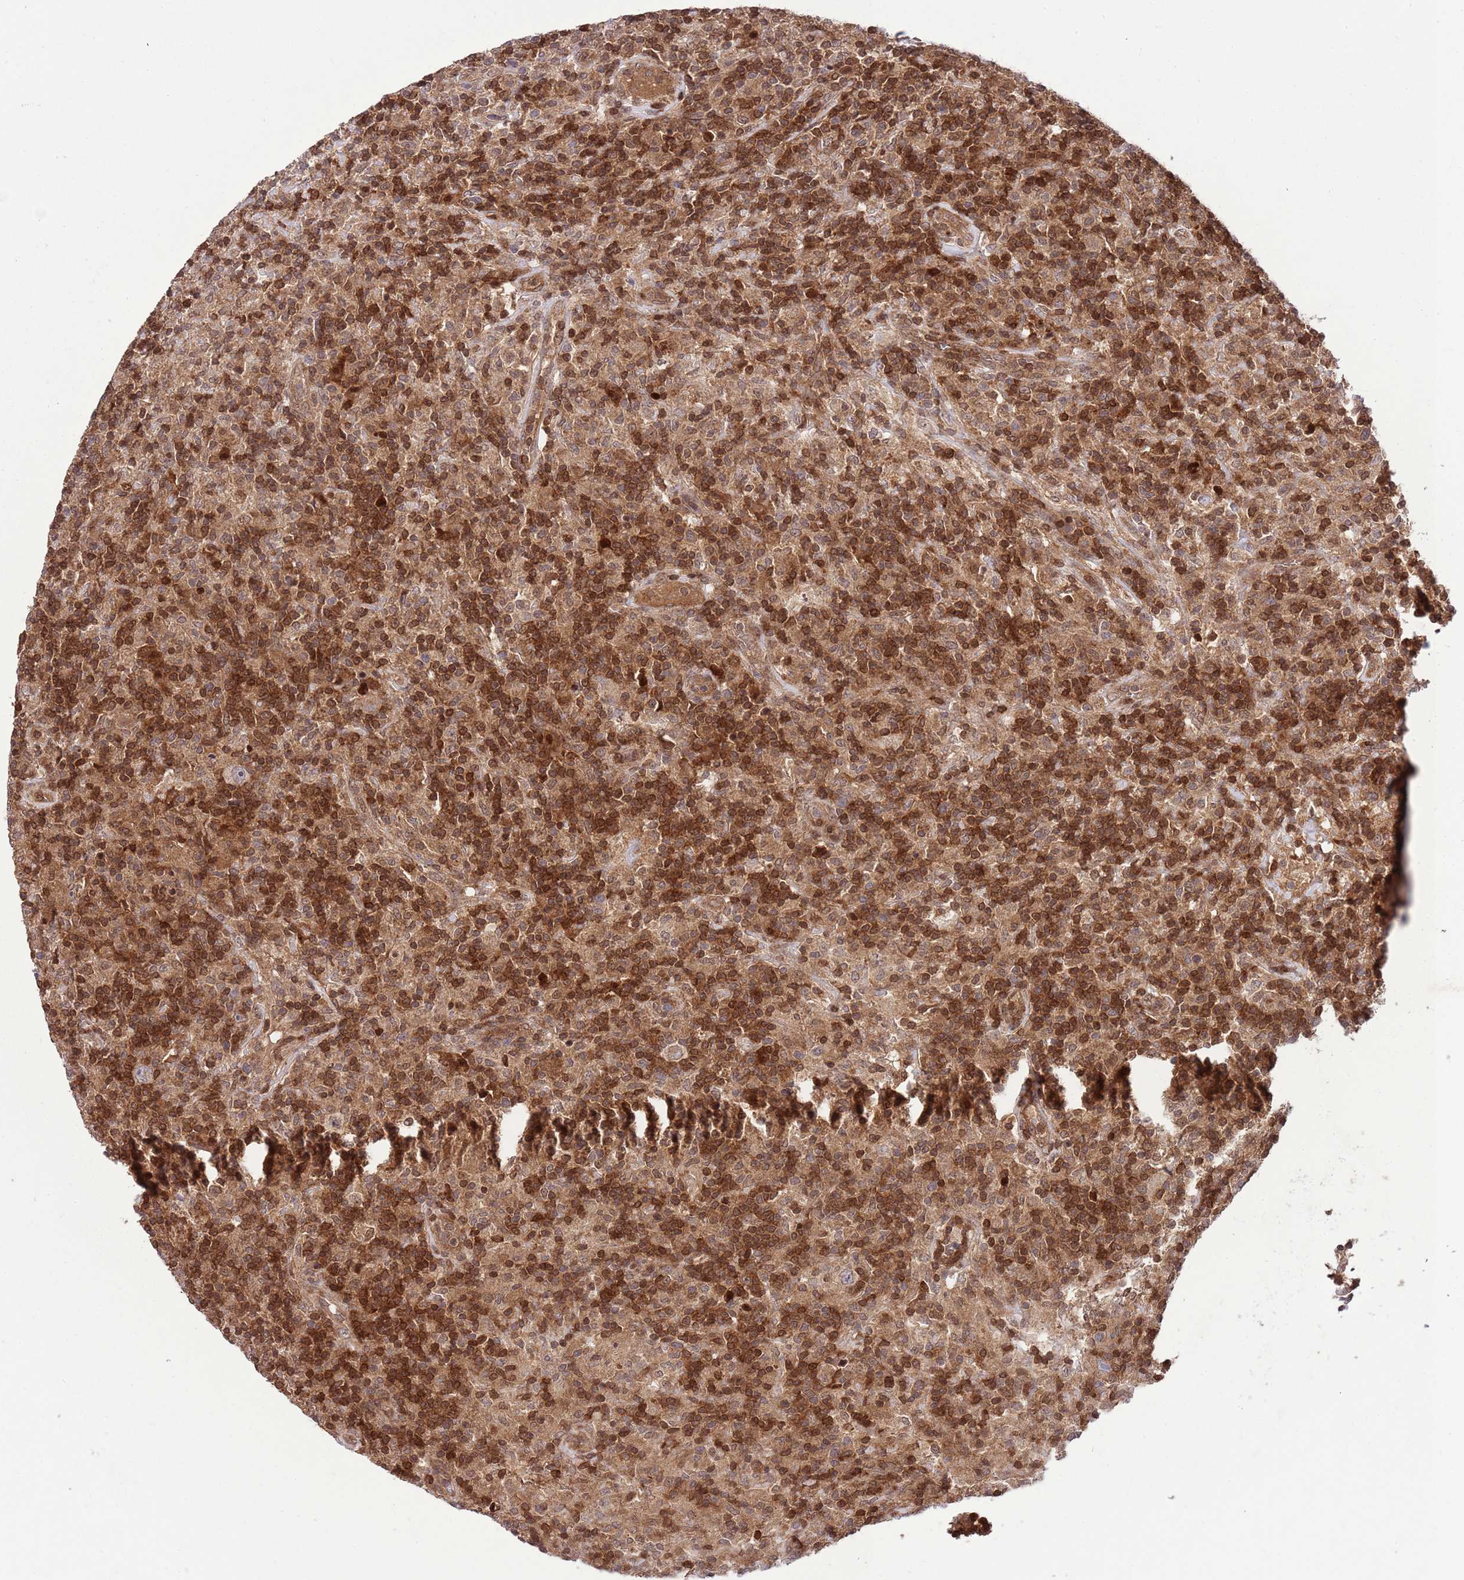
{"staining": {"intensity": "weak", "quantity": ">75%", "location": "cytoplasmic/membranous"}, "tissue": "lymphoma", "cell_type": "Tumor cells", "image_type": "cancer", "snomed": [{"axis": "morphology", "description": "Hodgkin's disease, NOS"}, {"axis": "topography", "description": "Lymph node"}], "caption": "Hodgkin's disease stained with a protein marker demonstrates weak staining in tumor cells.", "gene": "HDHD2", "patient": {"sex": "male", "age": 70}}